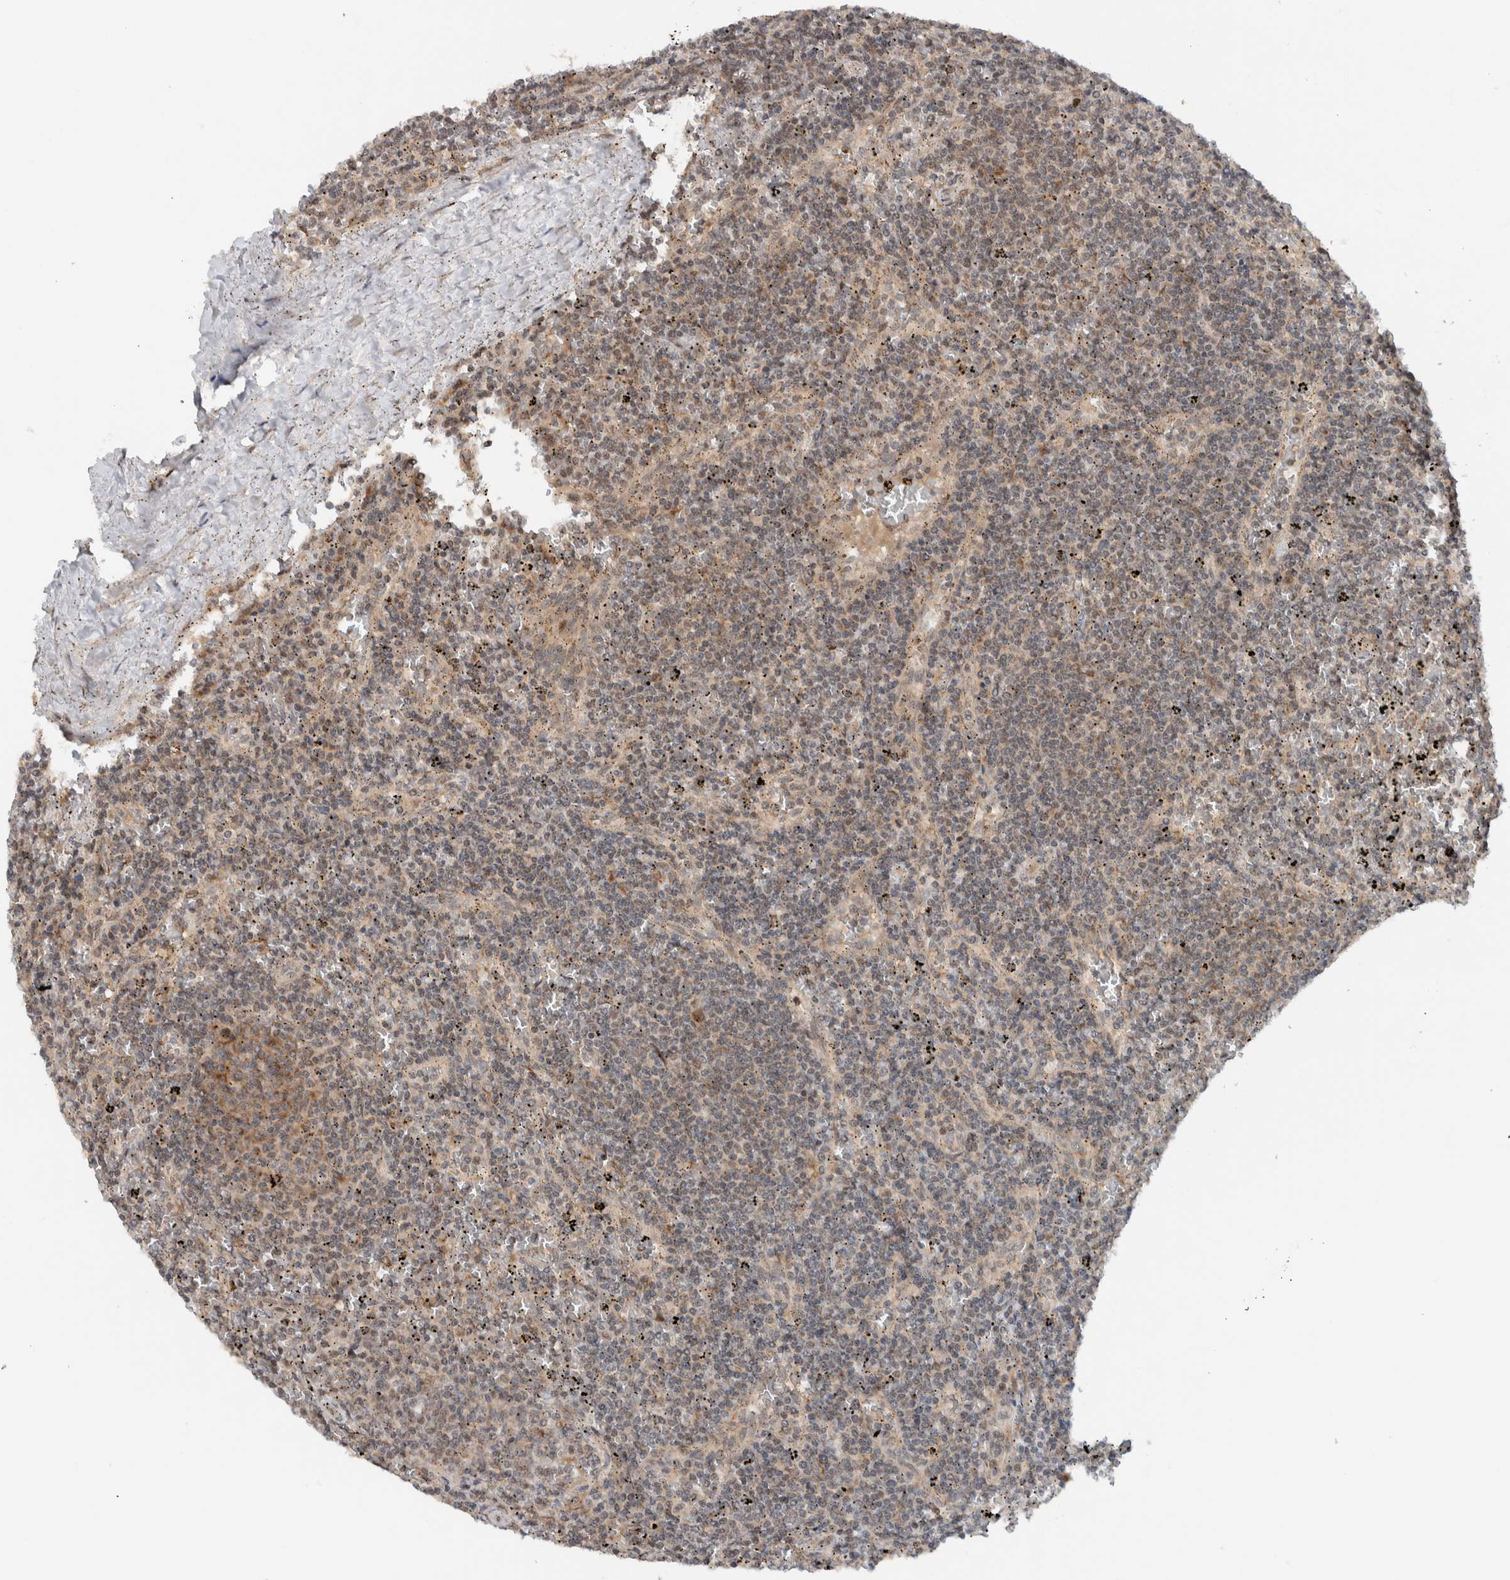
{"staining": {"intensity": "weak", "quantity": "25%-75%", "location": "cytoplasmic/membranous"}, "tissue": "lymphoma", "cell_type": "Tumor cells", "image_type": "cancer", "snomed": [{"axis": "morphology", "description": "Malignant lymphoma, non-Hodgkin's type, Low grade"}, {"axis": "topography", "description": "Spleen"}], "caption": "This photomicrograph displays immunohistochemistry staining of human malignant lymphoma, non-Hodgkin's type (low-grade), with low weak cytoplasmic/membranous positivity in about 25%-75% of tumor cells.", "gene": "KLHL6", "patient": {"sex": "female", "age": 50}}